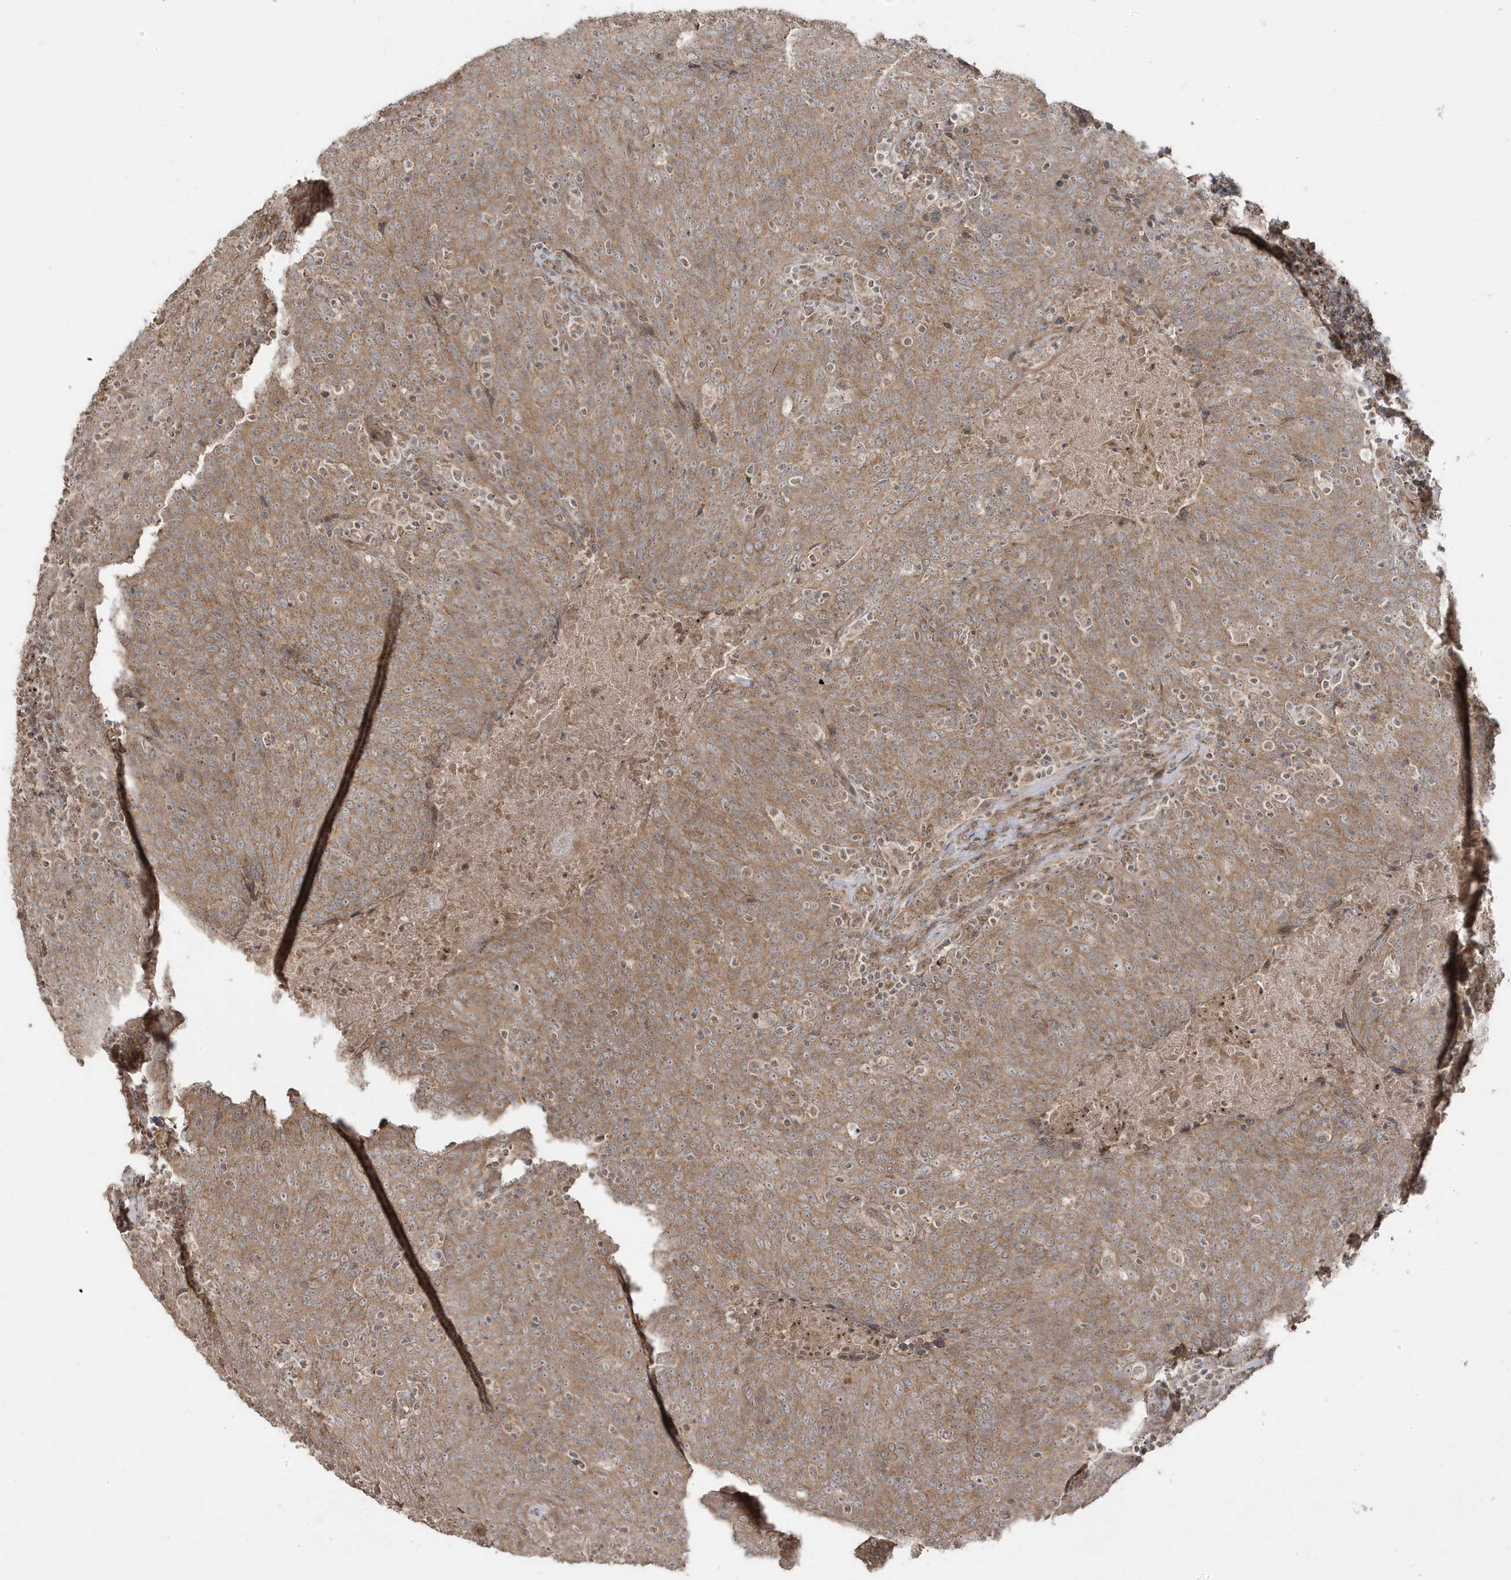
{"staining": {"intensity": "moderate", "quantity": ">75%", "location": "cytoplasmic/membranous"}, "tissue": "head and neck cancer", "cell_type": "Tumor cells", "image_type": "cancer", "snomed": [{"axis": "morphology", "description": "Squamous cell carcinoma, NOS"}, {"axis": "morphology", "description": "Squamous cell carcinoma, metastatic, NOS"}, {"axis": "topography", "description": "Lymph node"}, {"axis": "topography", "description": "Head-Neck"}], "caption": "Immunohistochemical staining of squamous cell carcinoma (head and neck) reveals moderate cytoplasmic/membranous protein staining in about >75% of tumor cells. (DAB IHC, brown staining for protein, blue staining for nuclei).", "gene": "DNAJC12", "patient": {"sex": "male", "age": 62}}